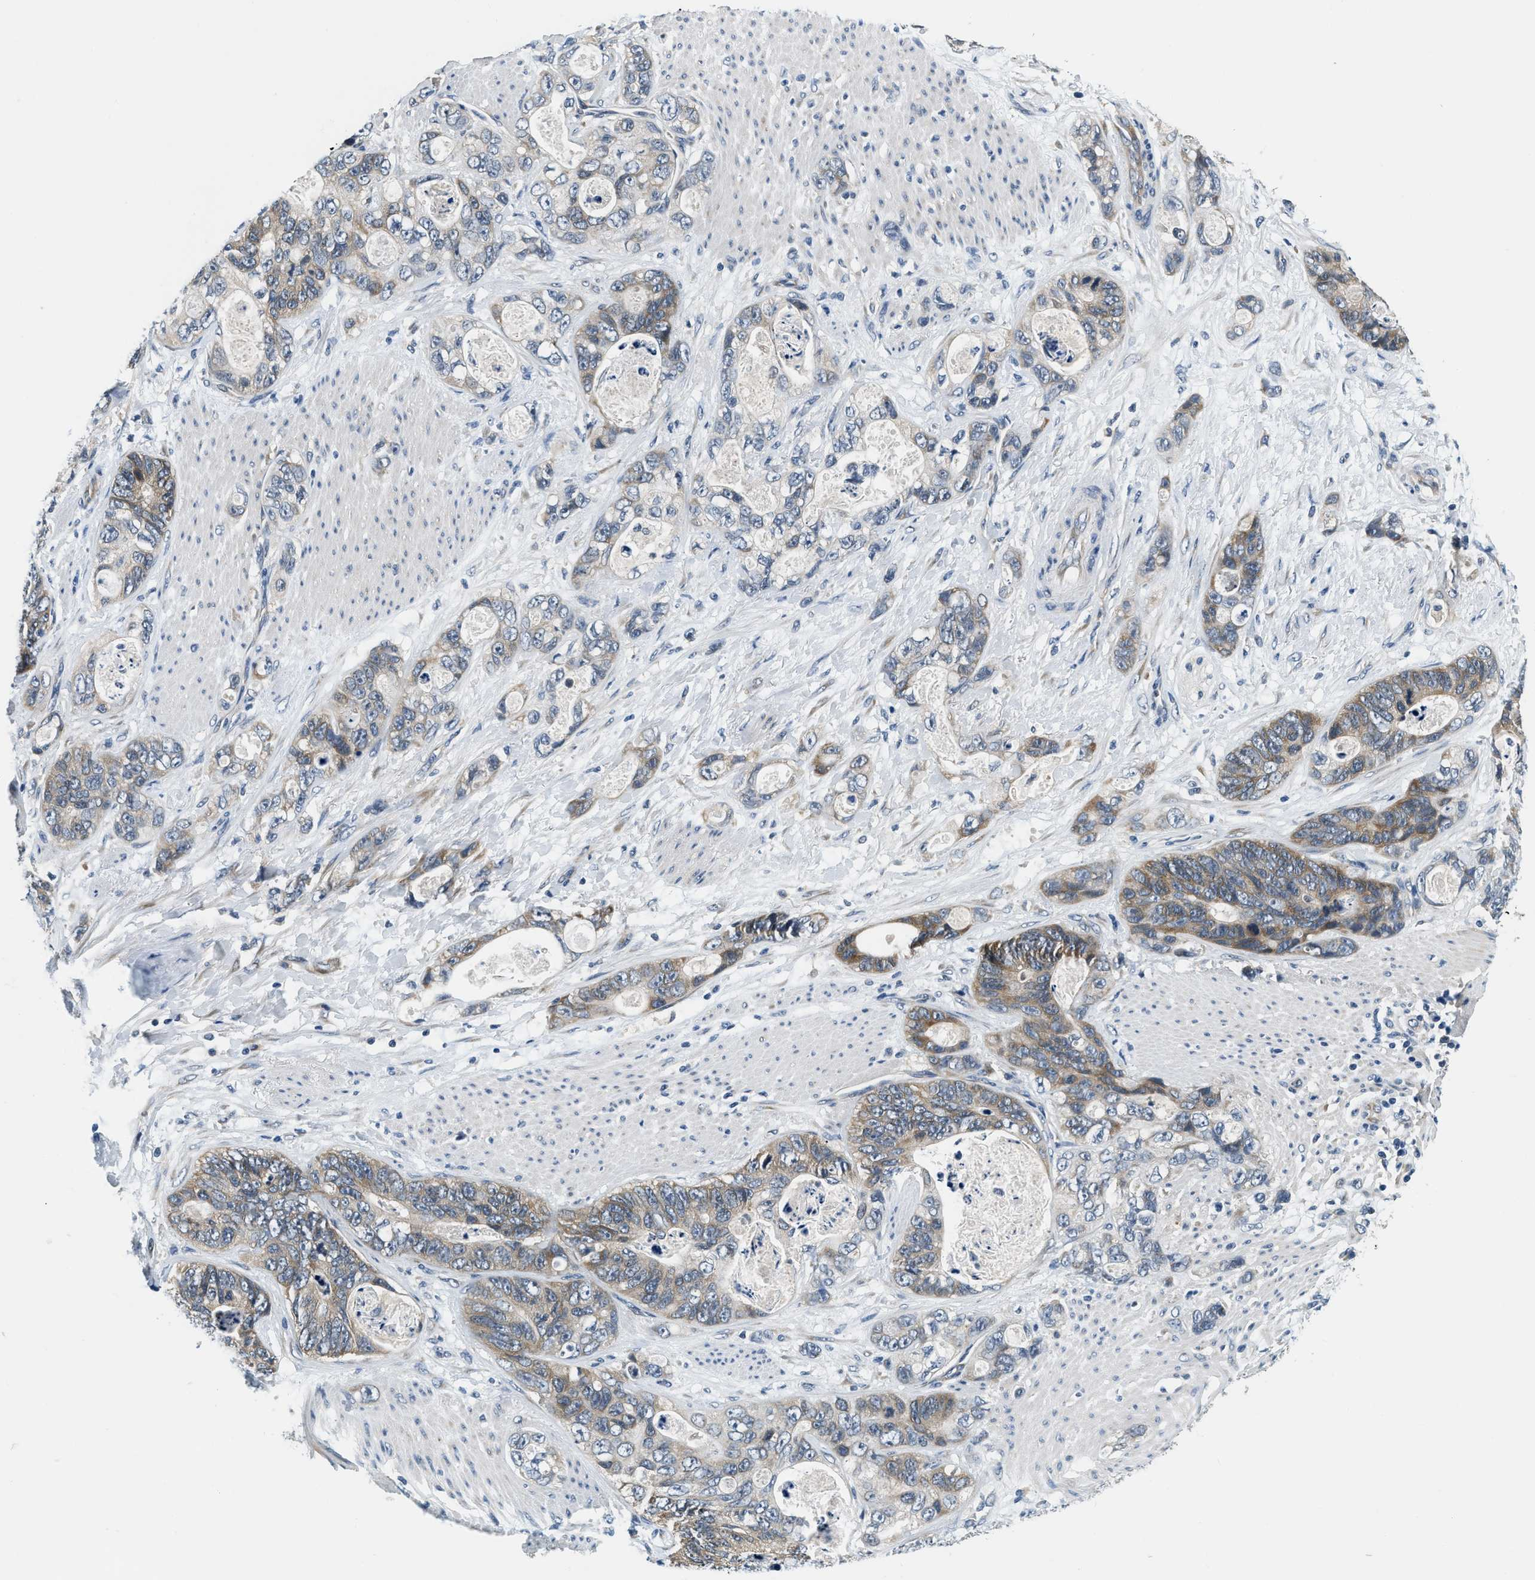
{"staining": {"intensity": "weak", "quantity": ">75%", "location": "cytoplasmic/membranous"}, "tissue": "stomach cancer", "cell_type": "Tumor cells", "image_type": "cancer", "snomed": [{"axis": "morphology", "description": "Normal tissue, NOS"}, {"axis": "morphology", "description": "Adenocarcinoma, NOS"}, {"axis": "topography", "description": "Stomach"}], "caption": "Immunohistochemical staining of stomach cancer (adenocarcinoma) displays weak cytoplasmic/membranous protein positivity in about >75% of tumor cells. (DAB IHC, brown staining for protein, blue staining for nuclei).", "gene": "YAE1", "patient": {"sex": "female", "age": 89}}